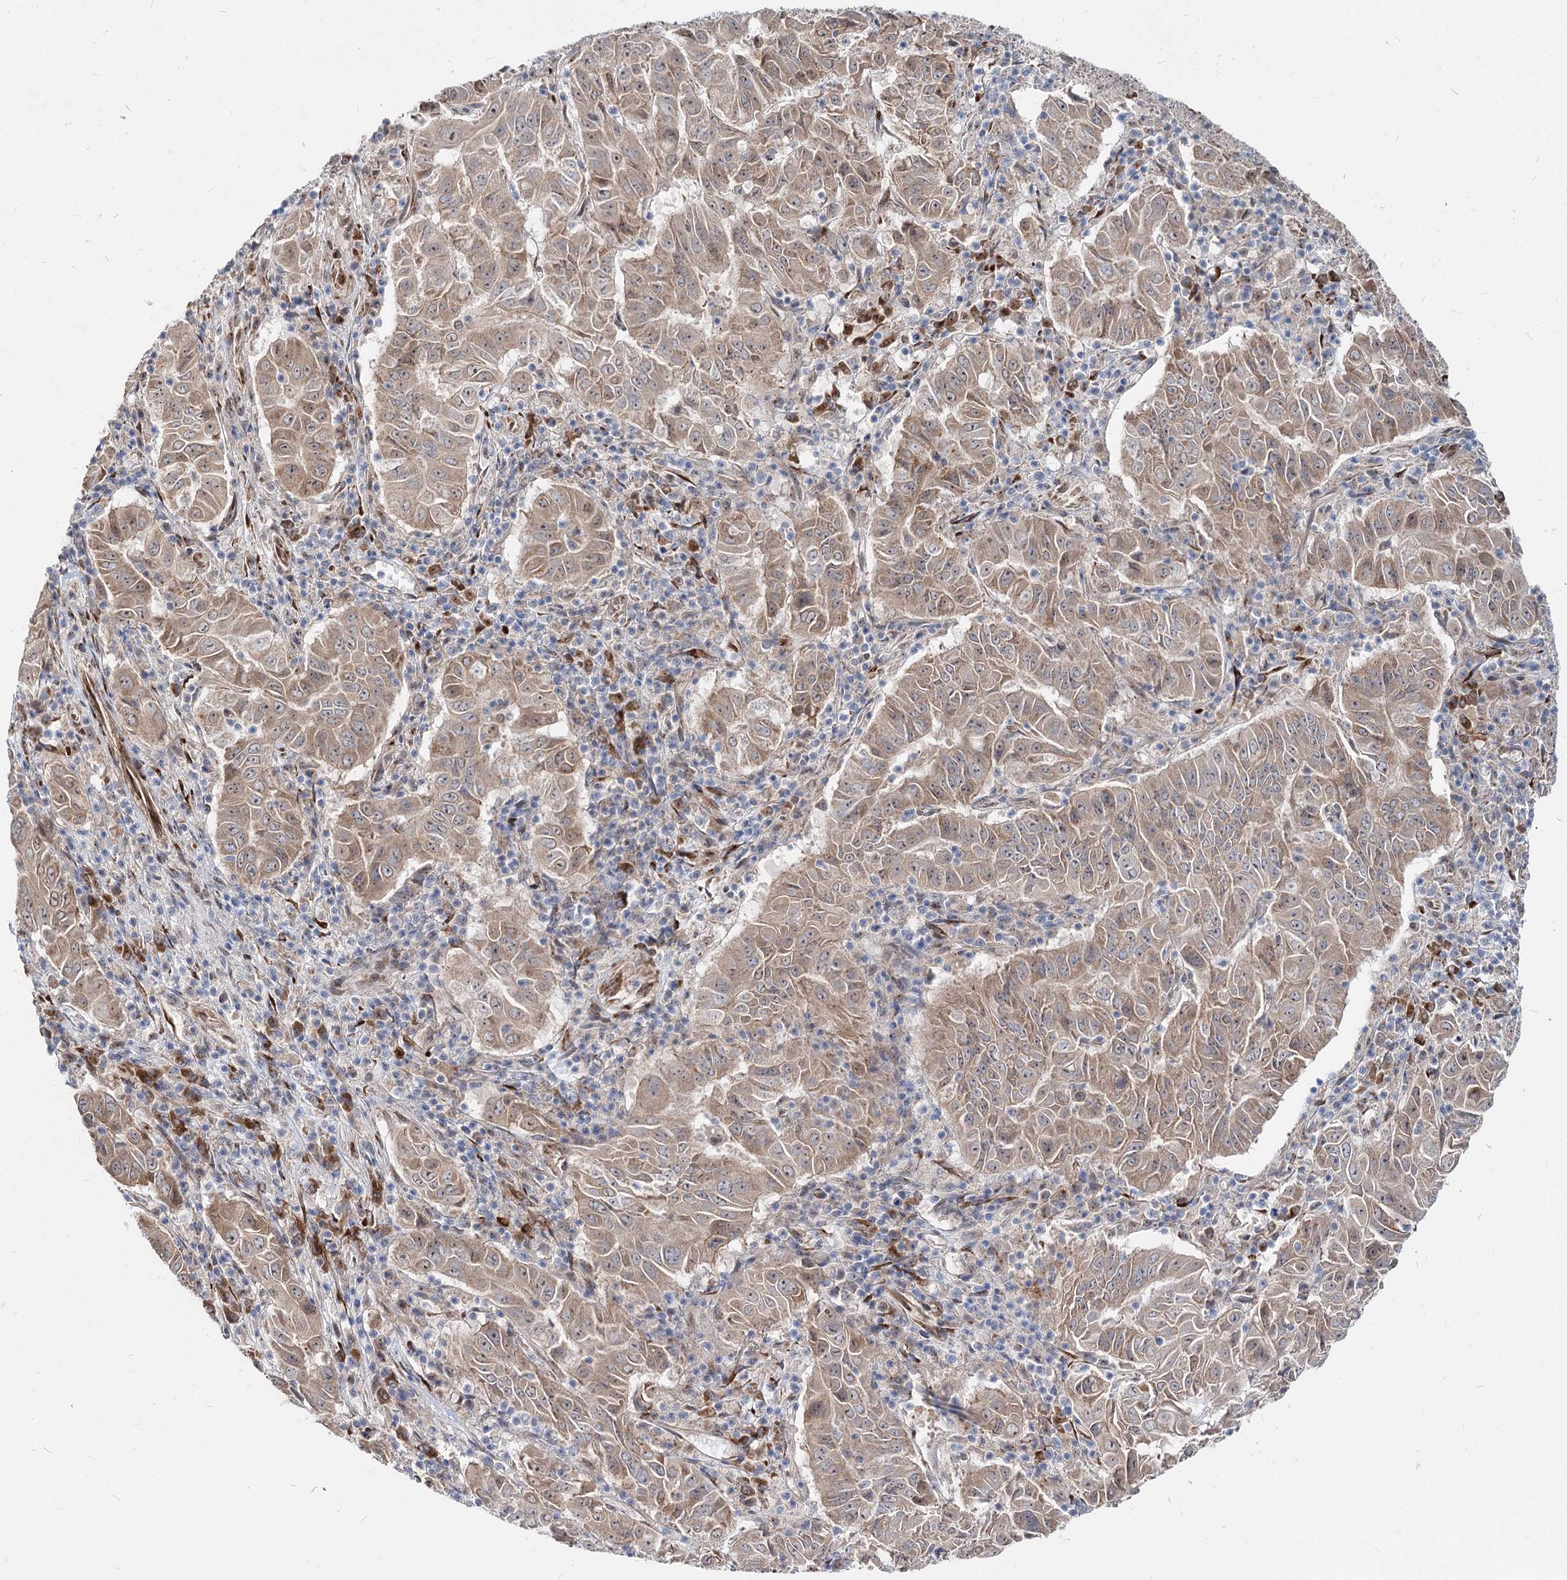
{"staining": {"intensity": "weak", "quantity": ">75%", "location": "cytoplasmic/membranous"}, "tissue": "pancreatic cancer", "cell_type": "Tumor cells", "image_type": "cancer", "snomed": [{"axis": "morphology", "description": "Adenocarcinoma, NOS"}, {"axis": "topography", "description": "Pancreas"}], "caption": "Pancreatic cancer tissue exhibits weak cytoplasmic/membranous staining in about >75% of tumor cells", "gene": "SPART", "patient": {"sex": "male", "age": 63}}